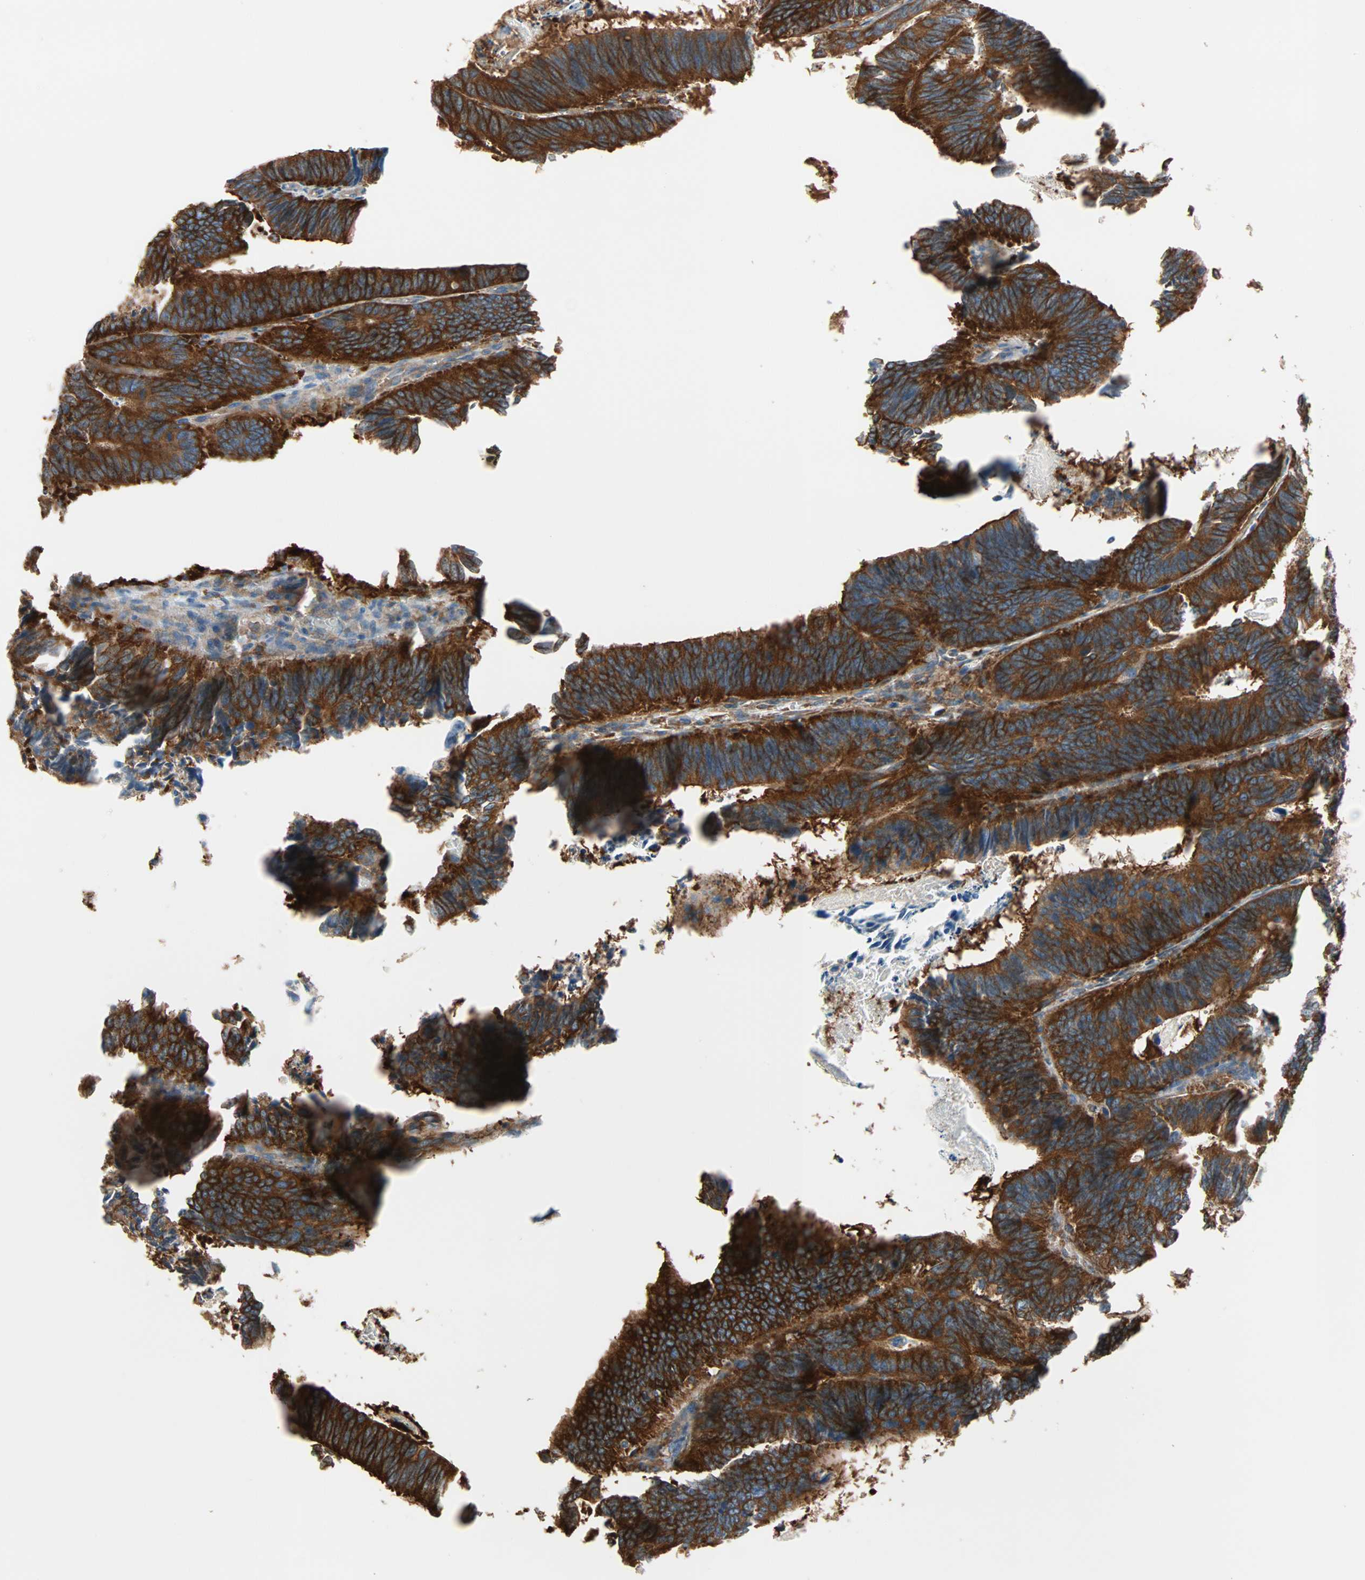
{"staining": {"intensity": "strong", "quantity": ">75%", "location": "cytoplasmic/membranous"}, "tissue": "colorectal cancer", "cell_type": "Tumor cells", "image_type": "cancer", "snomed": [{"axis": "morphology", "description": "Adenocarcinoma, NOS"}, {"axis": "topography", "description": "Colon"}], "caption": "Adenocarcinoma (colorectal) was stained to show a protein in brown. There is high levels of strong cytoplasmic/membranous positivity in approximately >75% of tumor cells.", "gene": "EPB41L2", "patient": {"sex": "male", "age": 72}}